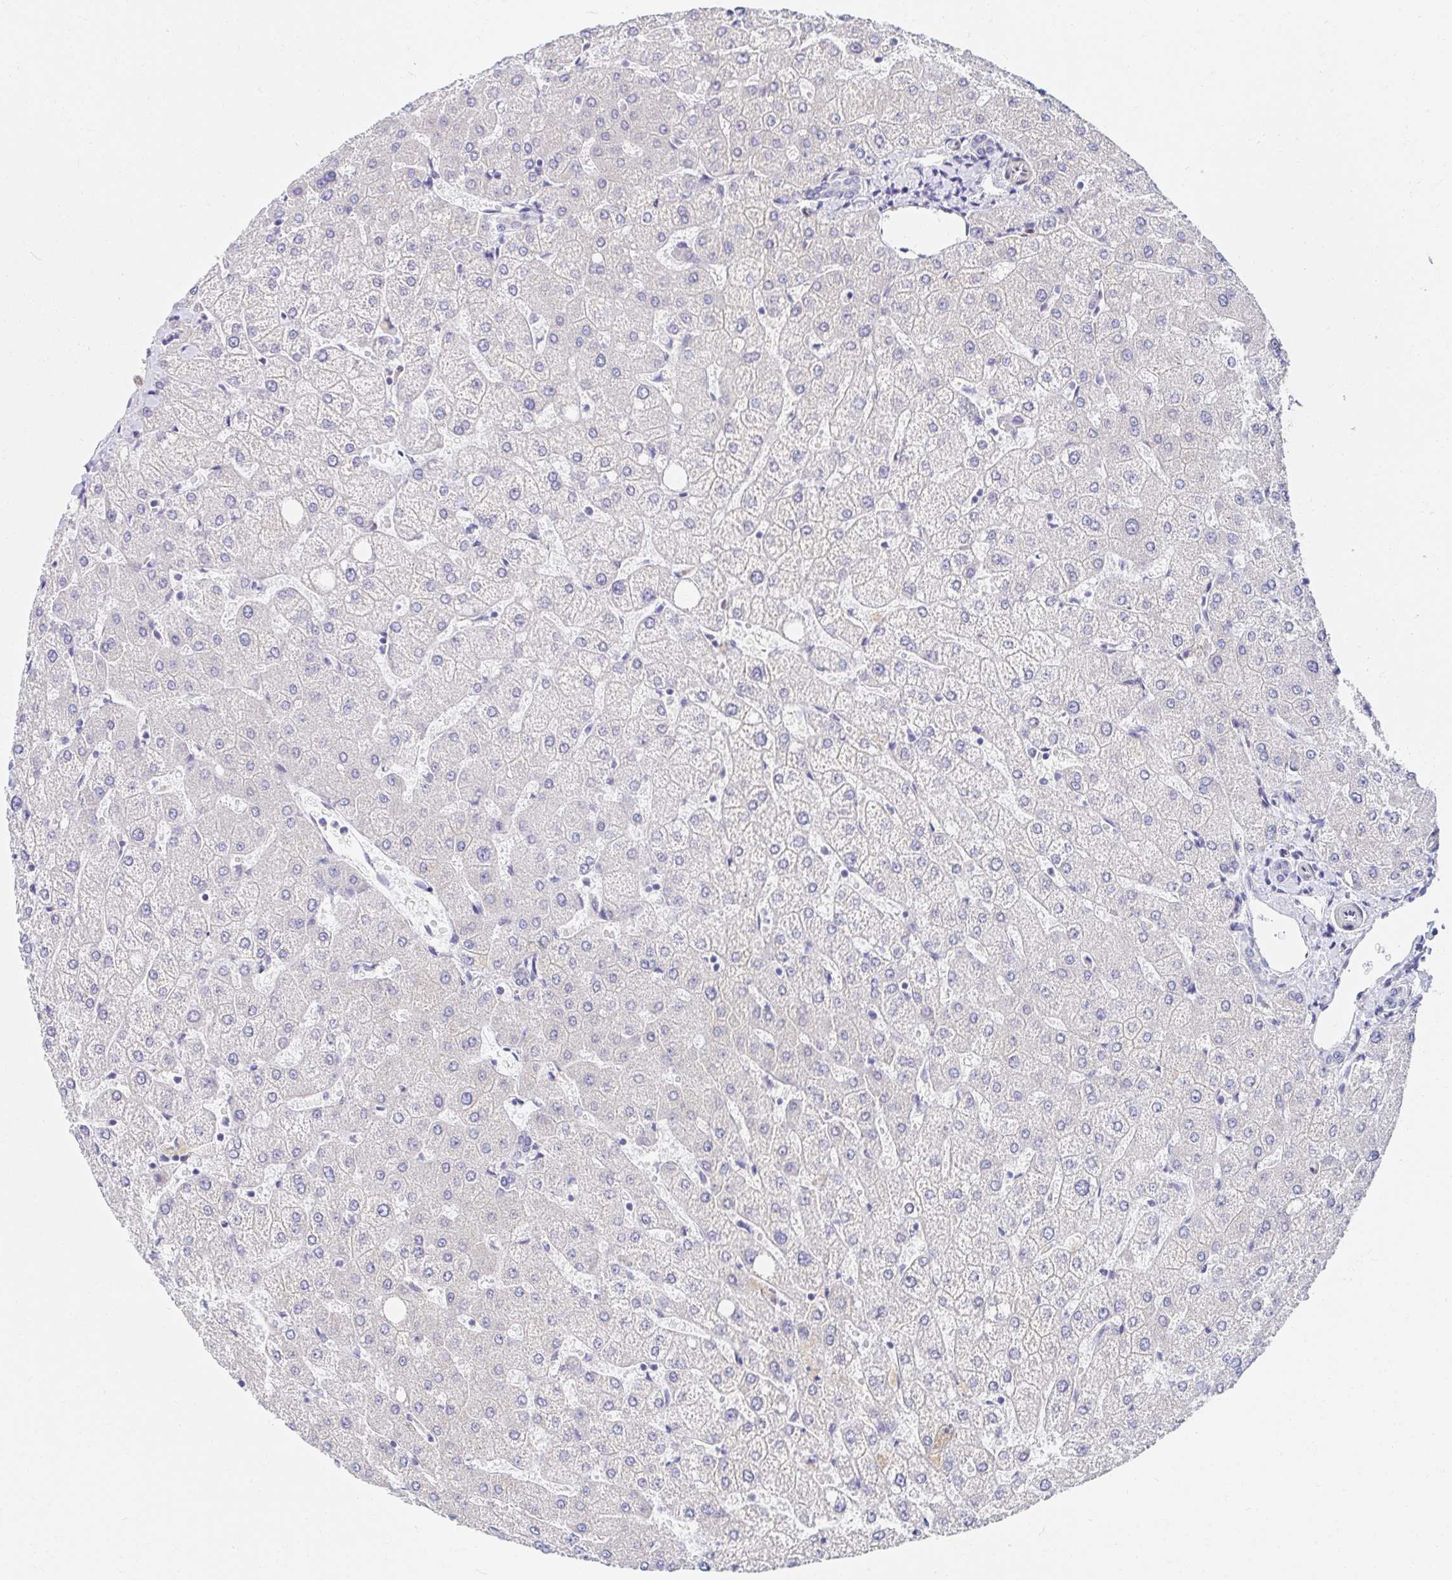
{"staining": {"intensity": "negative", "quantity": "none", "location": "none"}, "tissue": "liver", "cell_type": "Cholangiocytes", "image_type": "normal", "snomed": [{"axis": "morphology", "description": "Normal tissue, NOS"}, {"axis": "topography", "description": "Liver"}], "caption": "This is an immunohistochemistry (IHC) histopathology image of normal liver. There is no staining in cholangiocytes.", "gene": "AKAP14", "patient": {"sex": "female", "age": 54}}